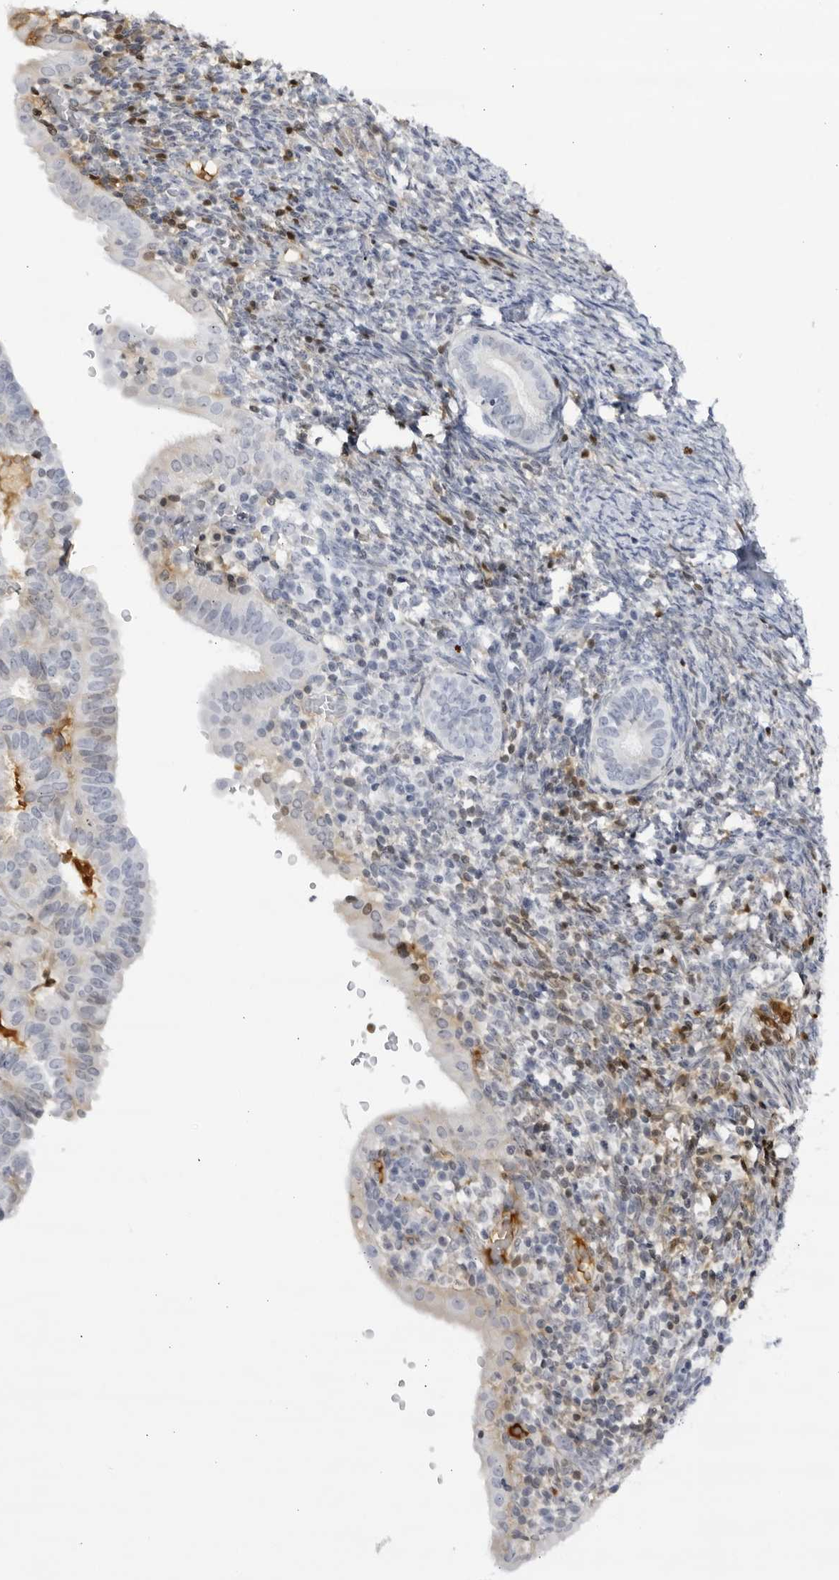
{"staining": {"intensity": "negative", "quantity": "none", "location": "none"}, "tissue": "endometrial cancer", "cell_type": "Tumor cells", "image_type": "cancer", "snomed": [{"axis": "morphology", "description": "Adenocarcinoma, NOS"}, {"axis": "topography", "description": "Uterus"}], "caption": "Human endometrial adenocarcinoma stained for a protein using immunohistochemistry displays no expression in tumor cells.", "gene": "CNBD1", "patient": {"sex": "female", "age": 77}}